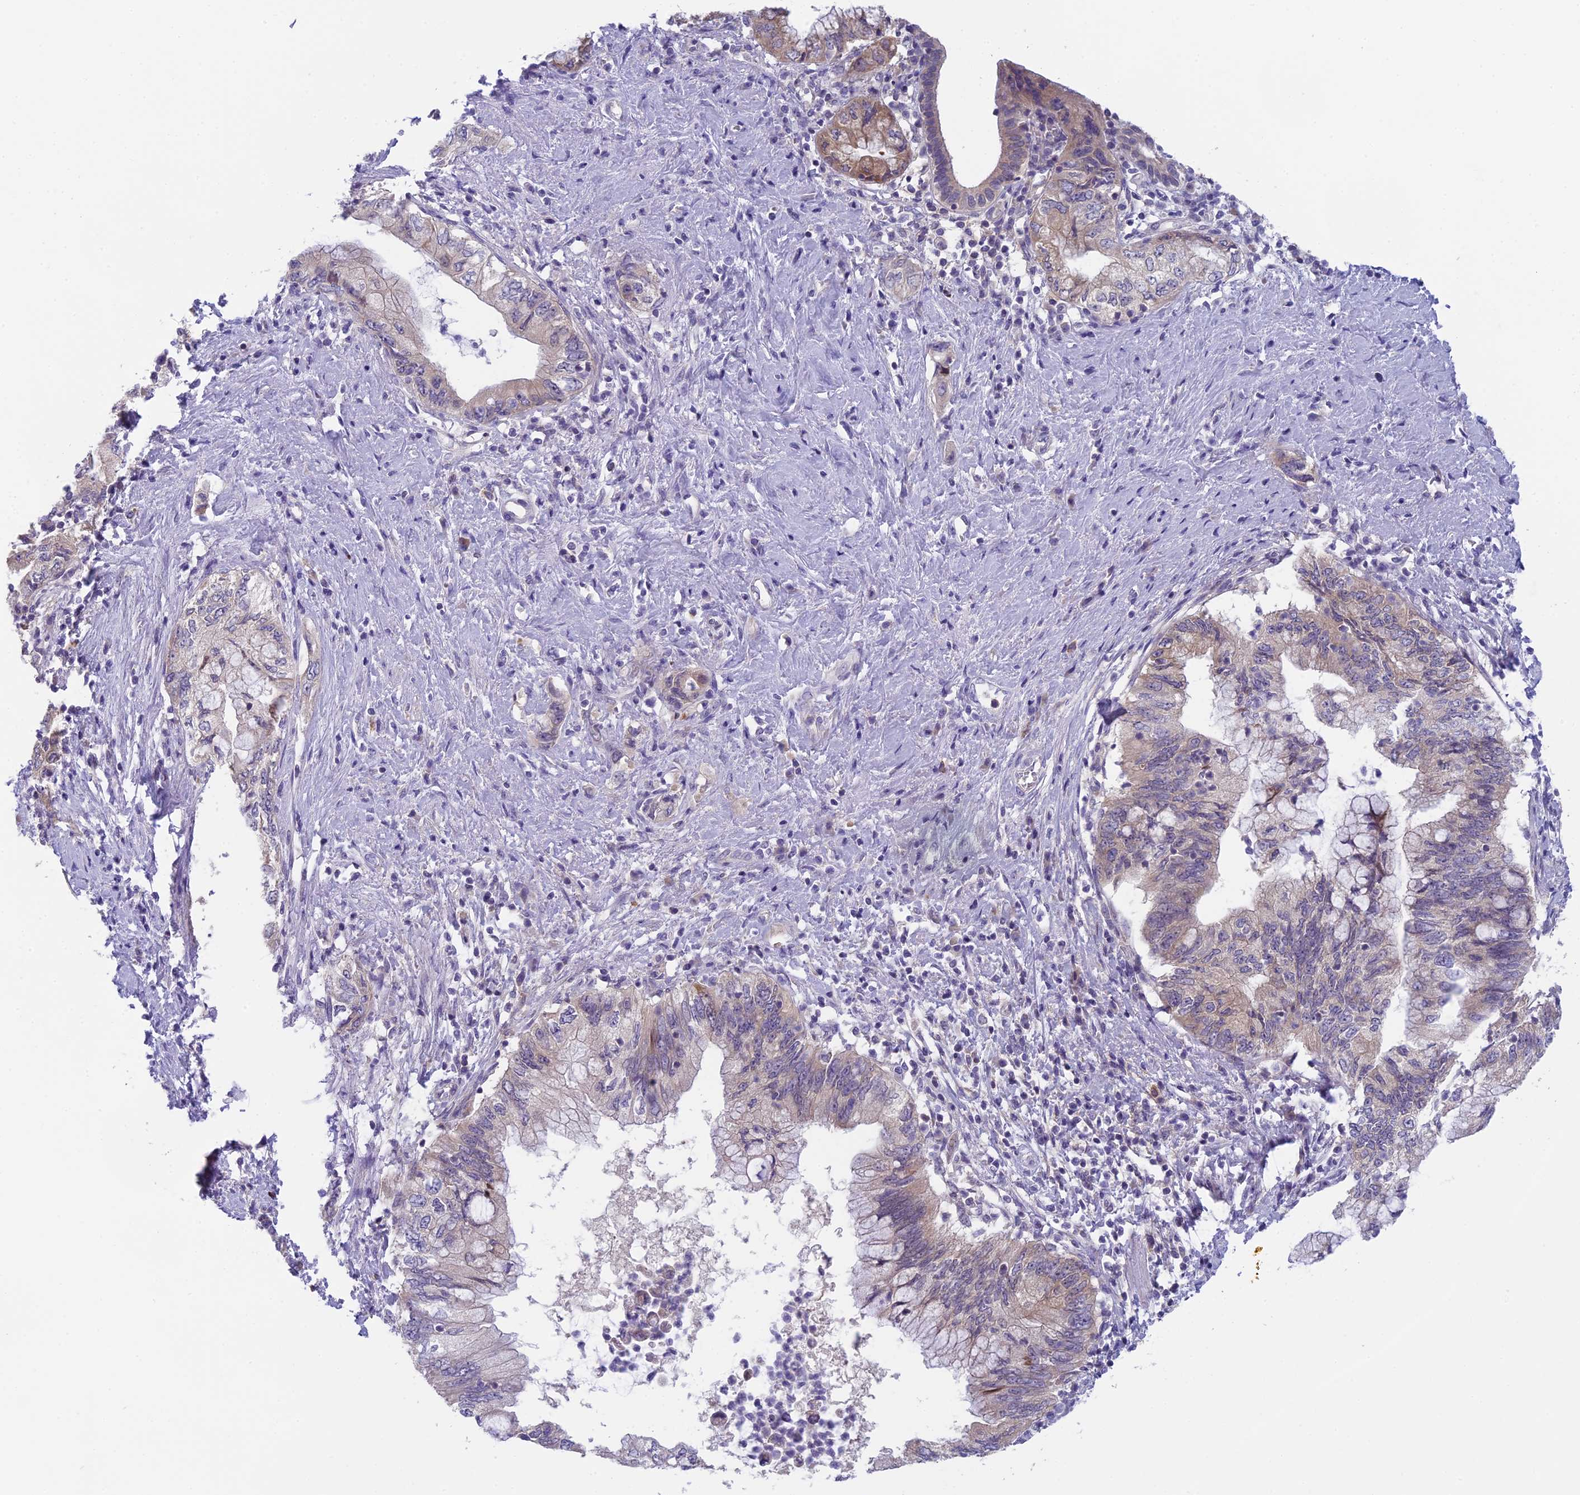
{"staining": {"intensity": "weak", "quantity": "25%-75%", "location": "cytoplasmic/membranous"}, "tissue": "pancreatic cancer", "cell_type": "Tumor cells", "image_type": "cancer", "snomed": [{"axis": "morphology", "description": "Adenocarcinoma, NOS"}, {"axis": "topography", "description": "Pancreas"}], "caption": "Immunohistochemical staining of pancreatic adenocarcinoma reveals weak cytoplasmic/membranous protein staining in approximately 25%-75% of tumor cells.", "gene": "ARHGEF37", "patient": {"sex": "female", "age": 73}}